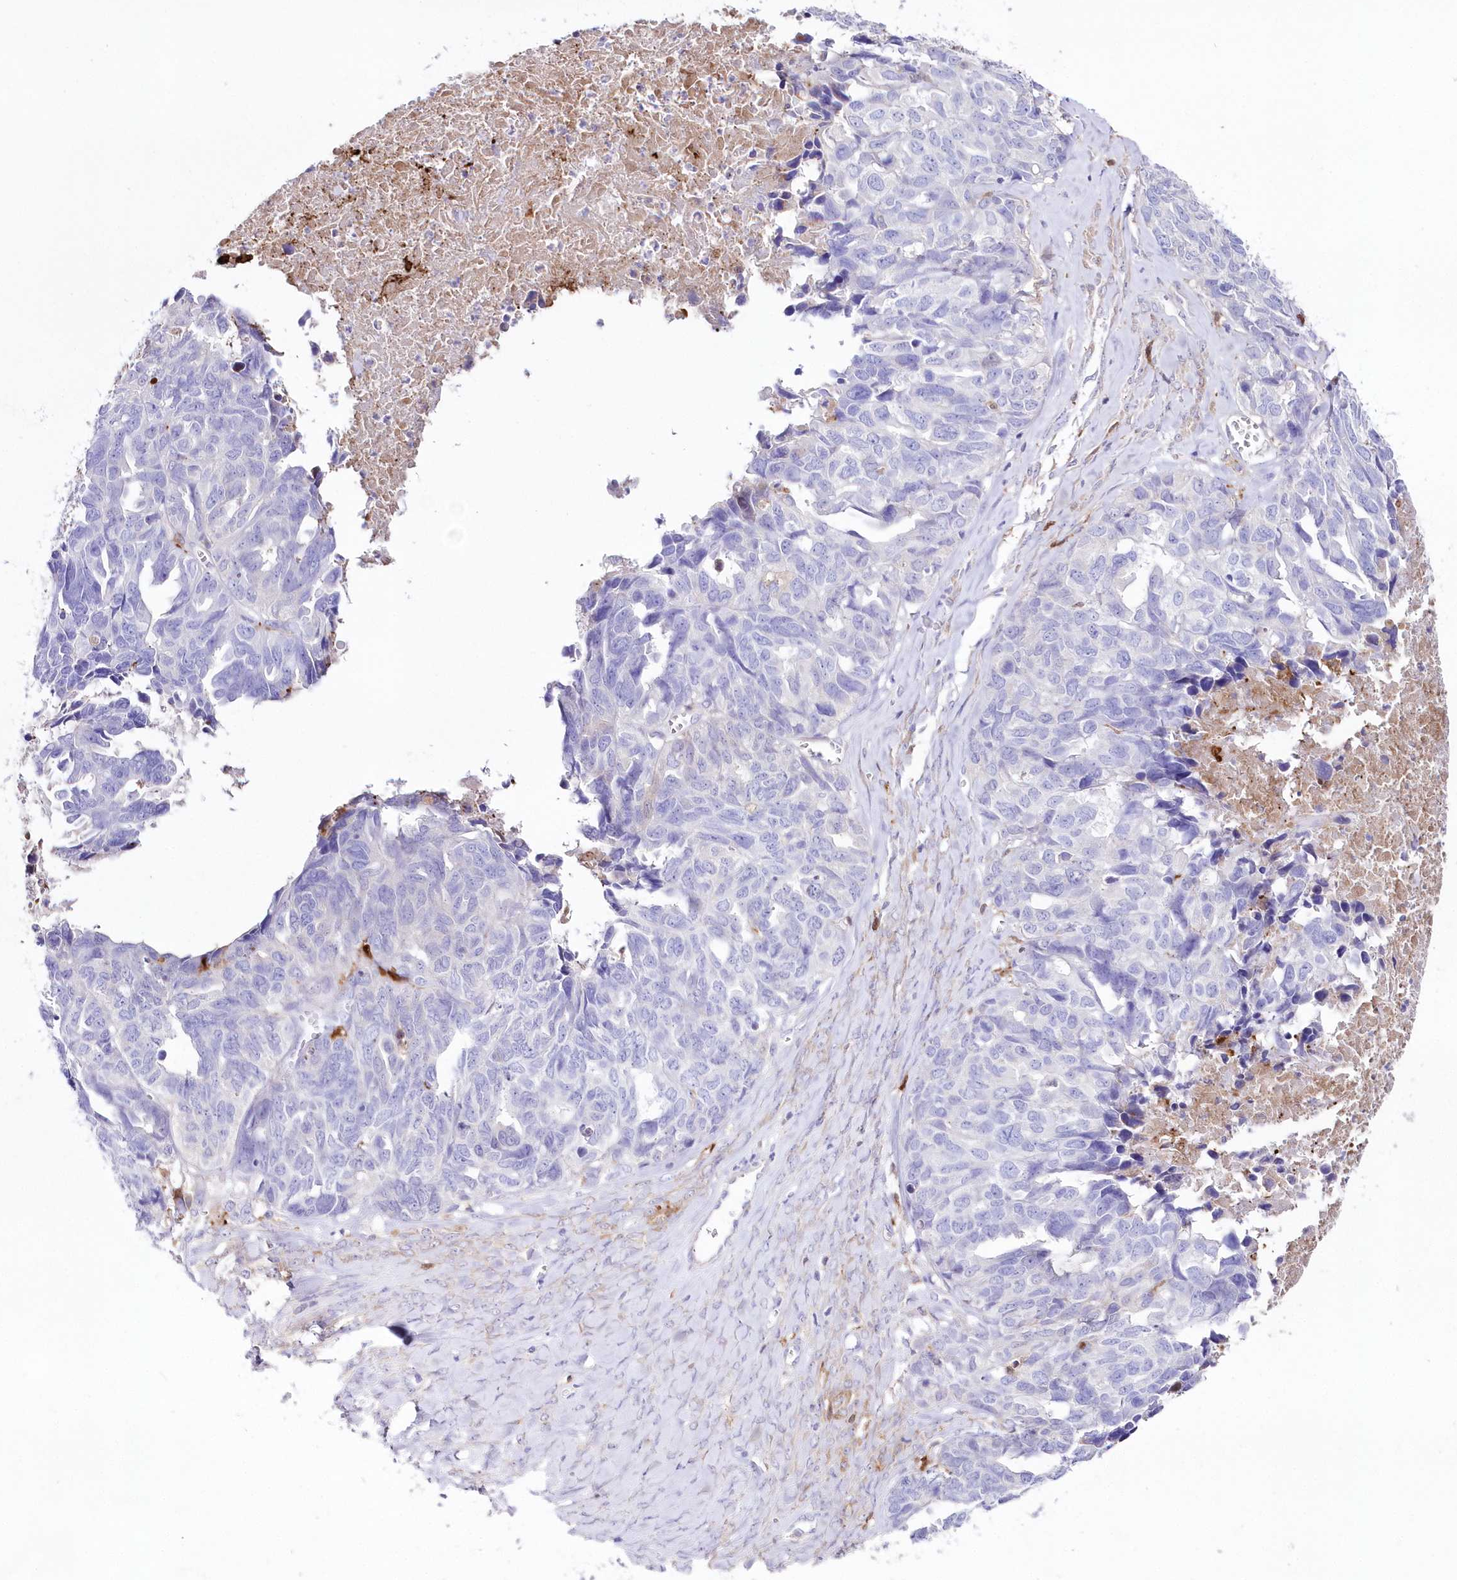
{"staining": {"intensity": "negative", "quantity": "none", "location": "none"}, "tissue": "ovarian cancer", "cell_type": "Tumor cells", "image_type": "cancer", "snomed": [{"axis": "morphology", "description": "Cystadenocarcinoma, serous, NOS"}, {"axis": "topography", "description": "Ovary"}], "caption": "Serous cystadenocarcinoma (ovarian) was stained to show a protein in brown. There is no significant positivity in tumor cells.", "gene": "DNAJC19", "patient": {"sex": "female", "age": 79}}